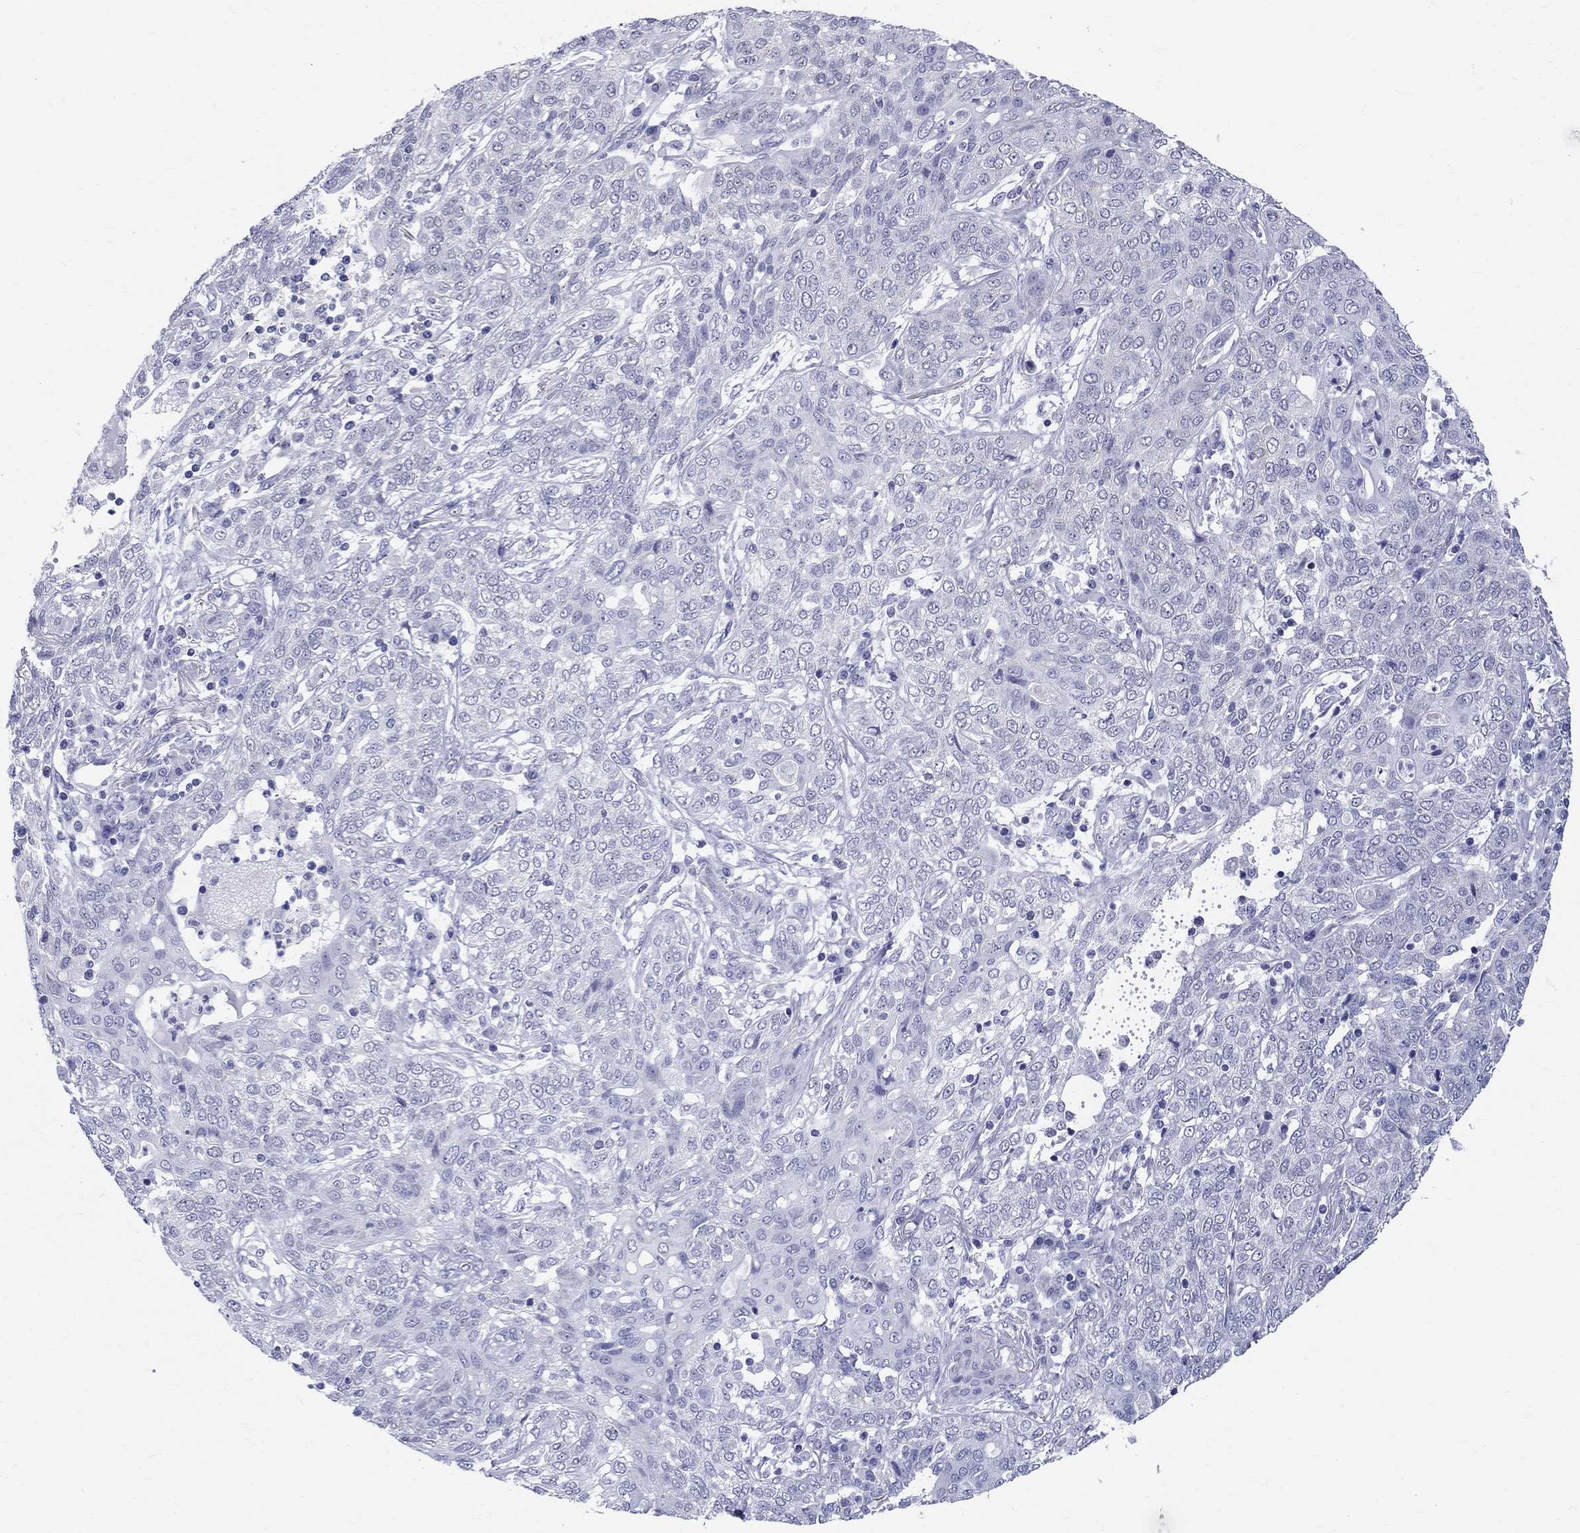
{"staining": {"intensity": "negative", "quantity": "none", "location": "none"}, "tissue": "lung cancer", "cell_type": "Tumor cells", "image_type": "cancer", "snomed": [{"axis": "morphology", "description": "Squamous cell carcinoma, NOS"}, {"axis": "topography", "description": "Lung"}], "caption": "Lung squamous cell carcinoma stained for a protein using immunohistochemistry demonstrates no expression tumor cells.", "gene": "CEP43", "patient": {"sex": "female", "age": 70}}